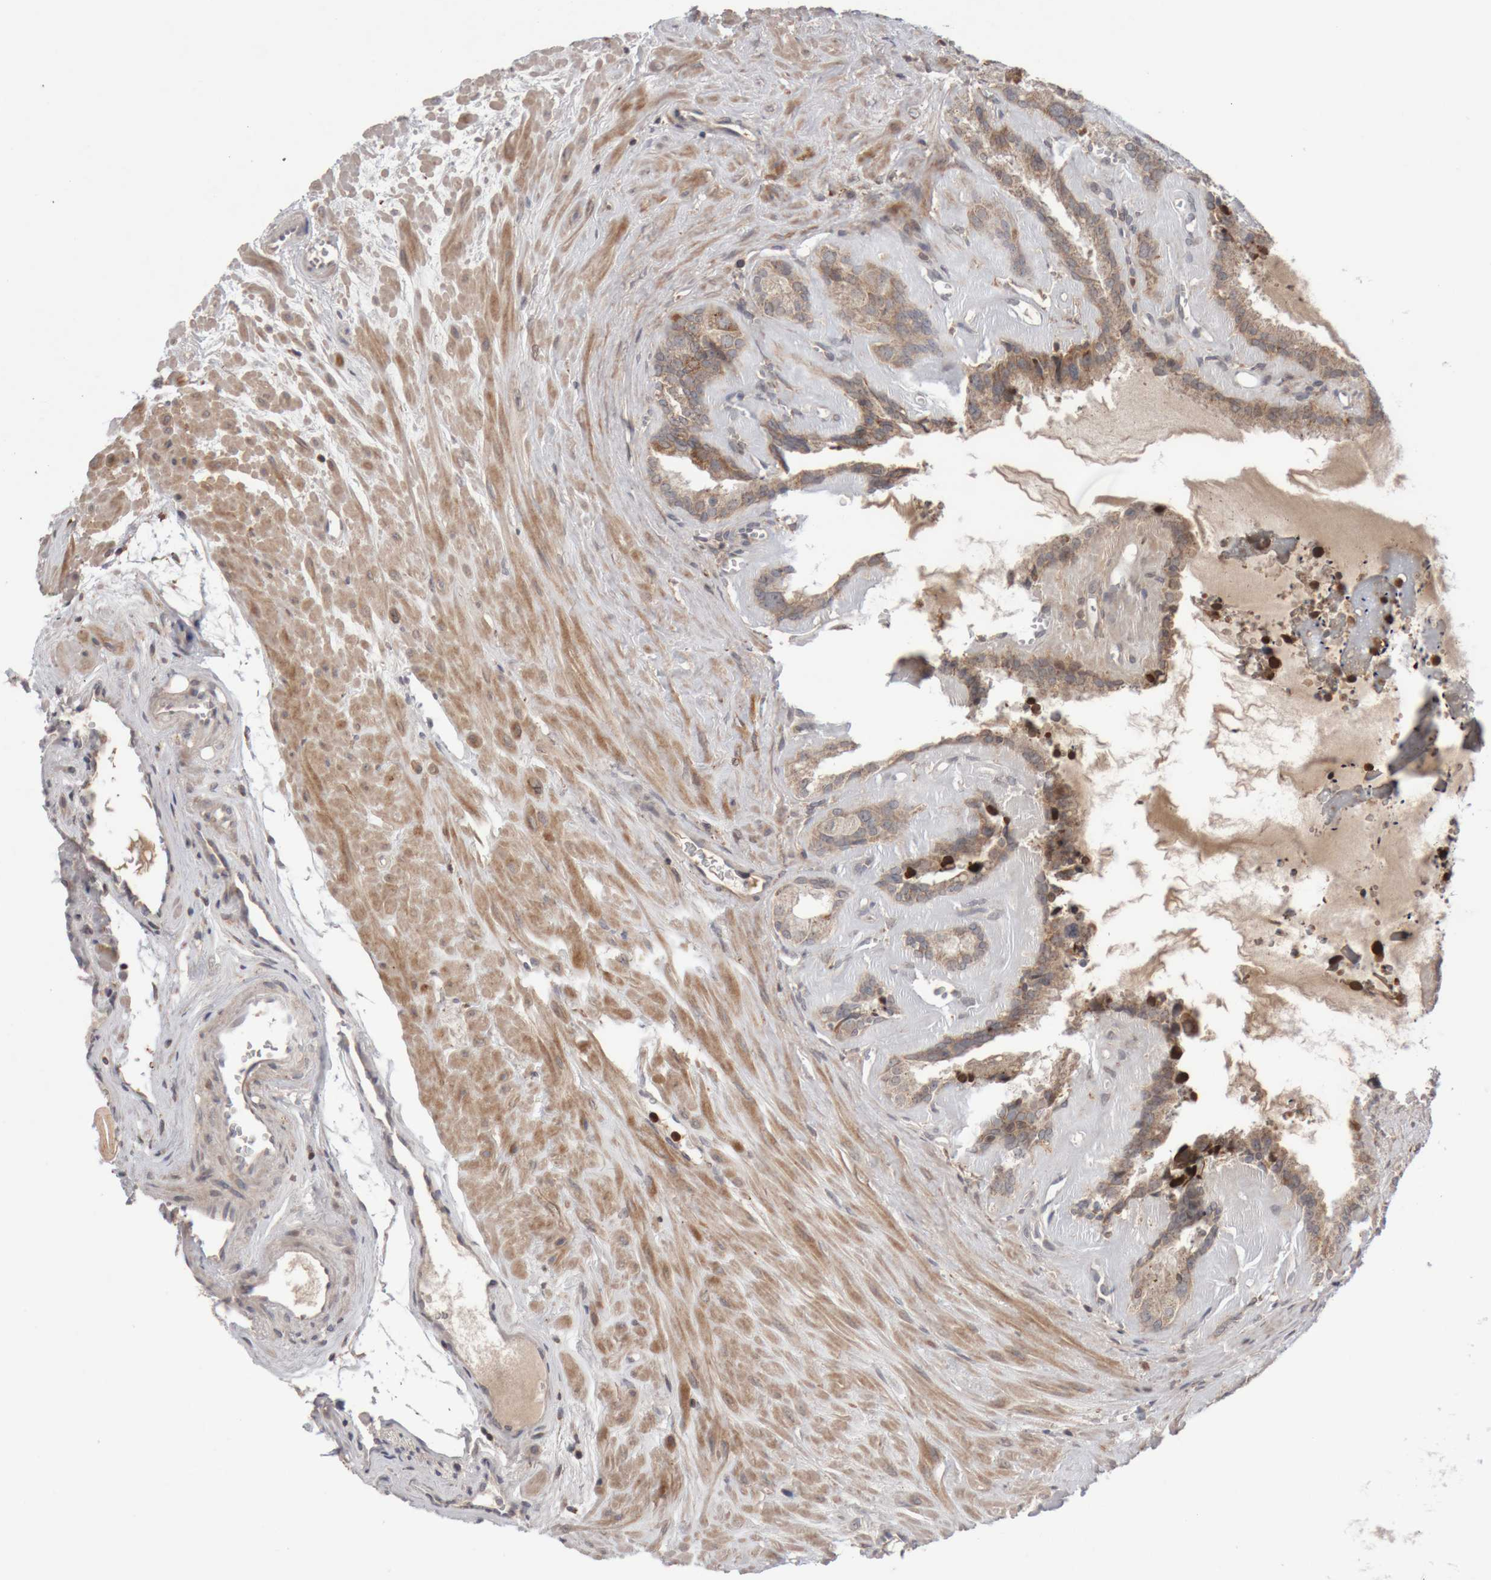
{"staining": {"intensity": "moderate", "quantity": ">75%", "location": "cytoplasmic/membranous"}, "tissue": "seminal vesicle", "cell_type": "Glandular cells", "image_type": "normal", "snomed": [{"axis": "morphology", "description": "Normal tissue, NOS"}, {"axis": "topography", "description": "Prostate"}, {"axis": "topography", "description": "Seminal veicle"}], "caption": "IHC image of unremarkable seminal vesicle stained for a protein (brown), which shows medium levels of moderate cytoplasmic/membranous expression in approximately >75% of glandular cells.", "gene": "KIF21B", "patient": {"sex": "male", "age": 59}}